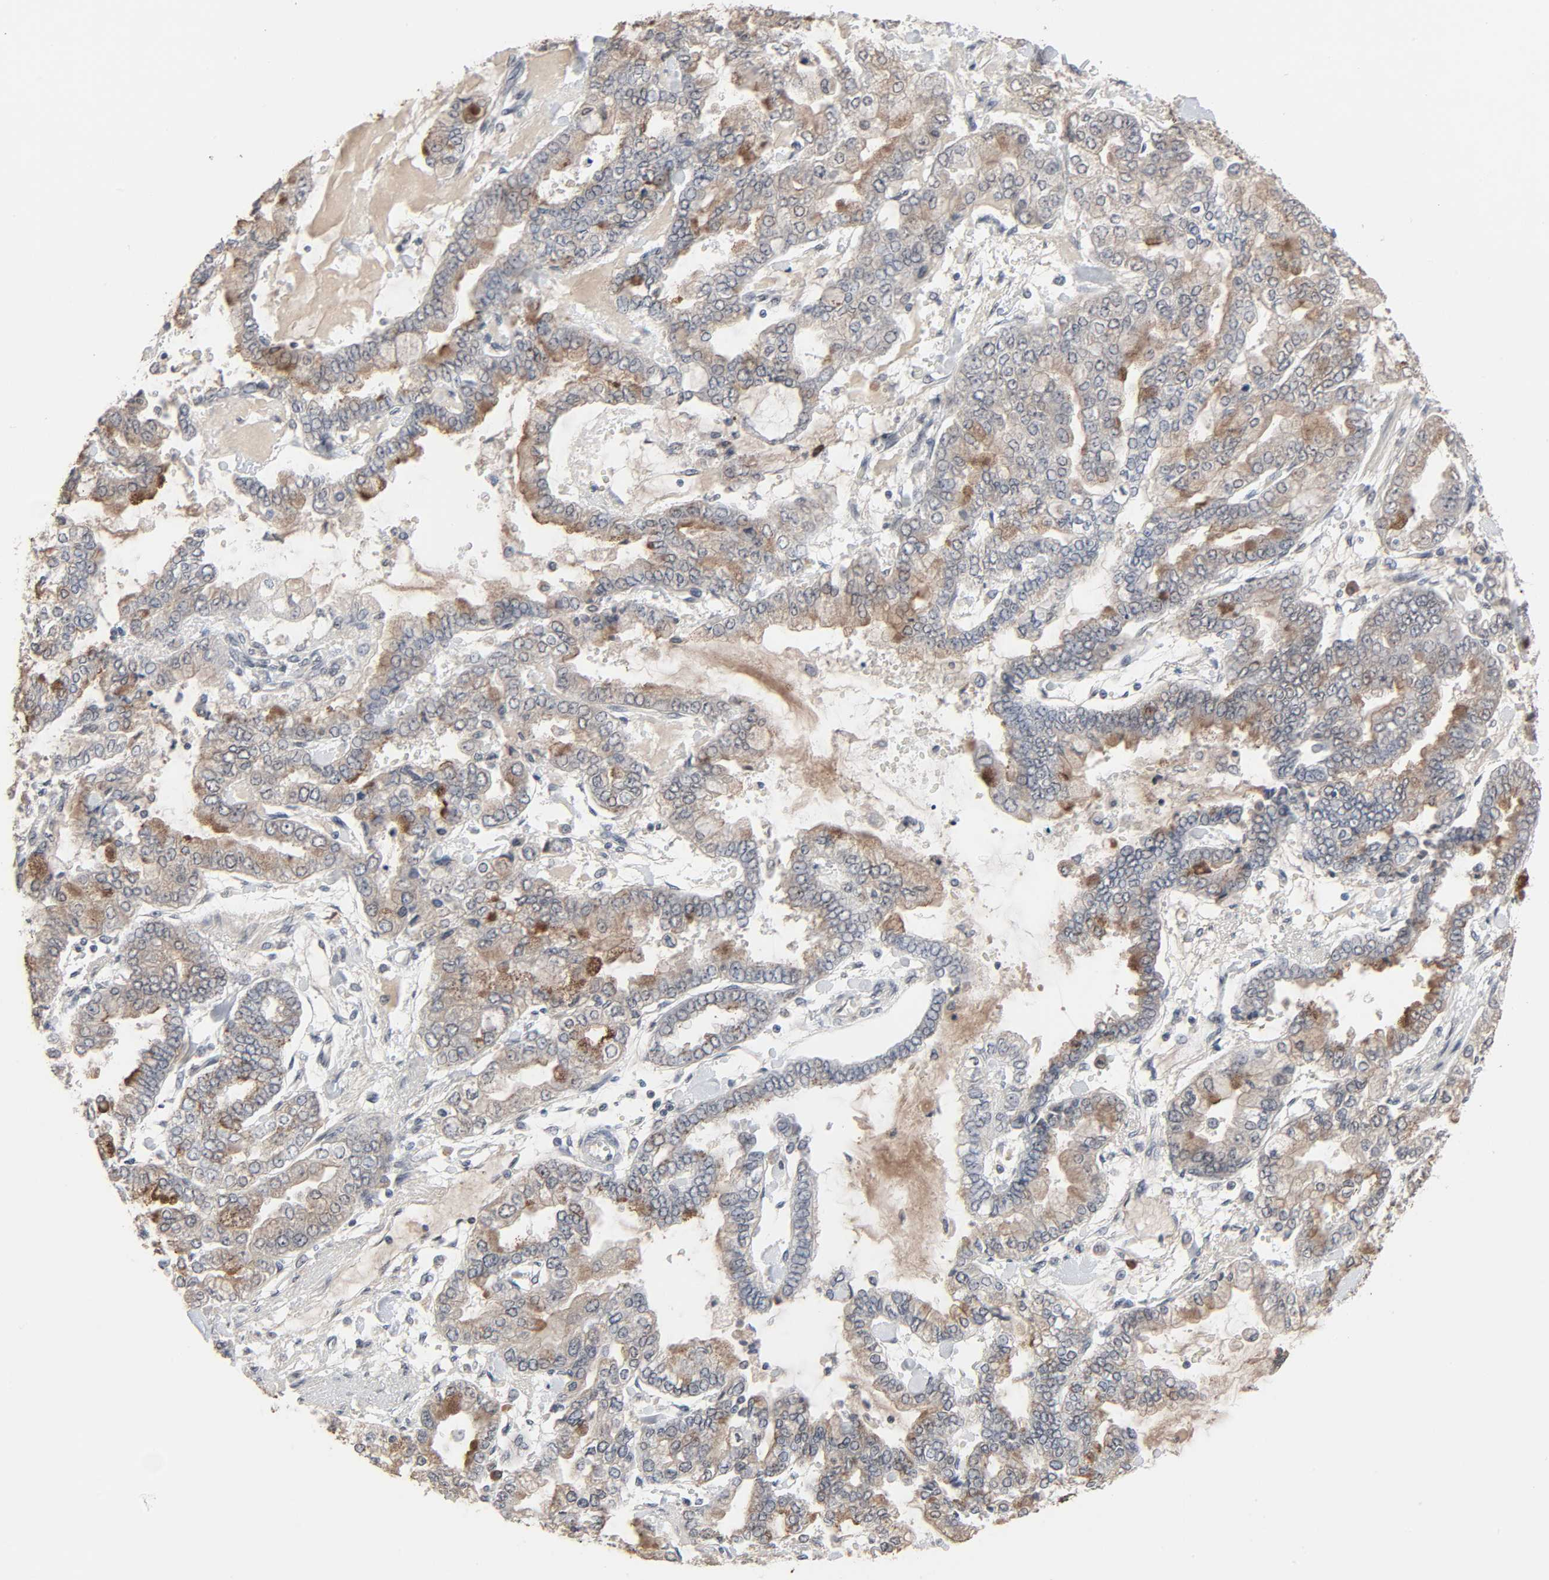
{"staining": {"intensity": "weak", "quantity": "25%-75%", "location": "cytoplasmic/membranous"}, "tissue": "stomach cancer", "cell_type": "Tumor cells", "image_type": "cancer", "snomed": [{"axis": "morphology", "description": "Normal tissue, NOS"}, {"axis": "morphology", "description": "Adenocarcinoma, NOS"}, {"axis": "topography", "description": "Stomach, upper"}, {"axis": "topography", "description": "Stomach"}], "caption": "Stomach adenocarcinoma stained with a brown dye displays weak cytoplasmic/membranous positive expression in approximately 25%-75% of tumor cells.", "gene": "MT3", "patient": {"sex": "male", "age": 76}}